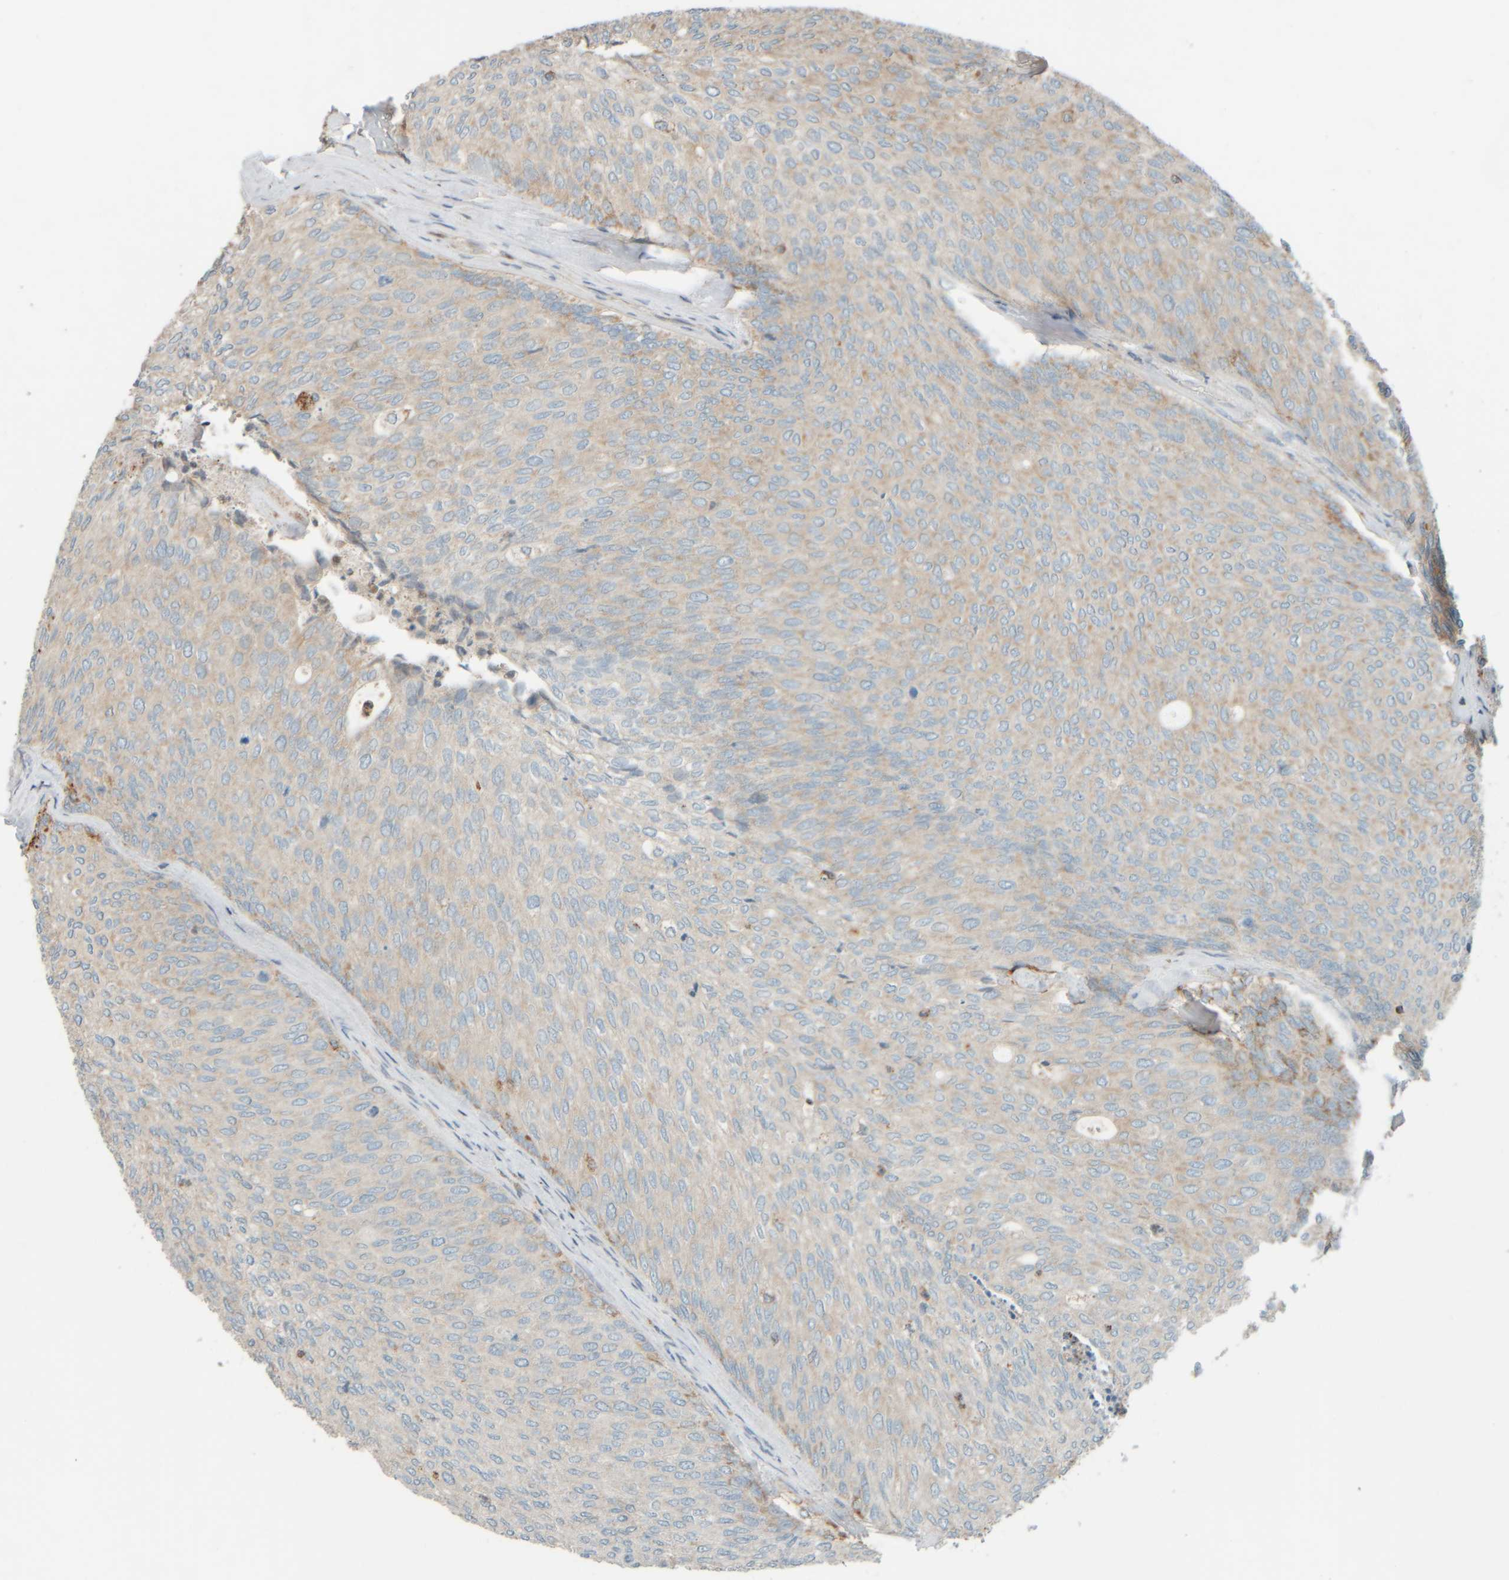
{"staining": {"intensity": "moderate", "quantity": "<25%", "location": "cytoplasmic/membranous"}, "tissue": "urothelial cancer", "cell_type": "Tumor cells", "image_type": "cancer", "snomed": [{"axis": "morphology", "description": "Urothelial carcinoma, Low grade"}, {"axis": "topography", "description": "Urinary bladder"}], "caption": "Immunohistochemistry of human urothelial carcinoma (low-grade) exhibits low levels of moderate cytoplasmic/membranous positivity in approximately <25% of tumor cells.", "gene": "SPAG5", "patient": {"sex": "female", "age": 79}}